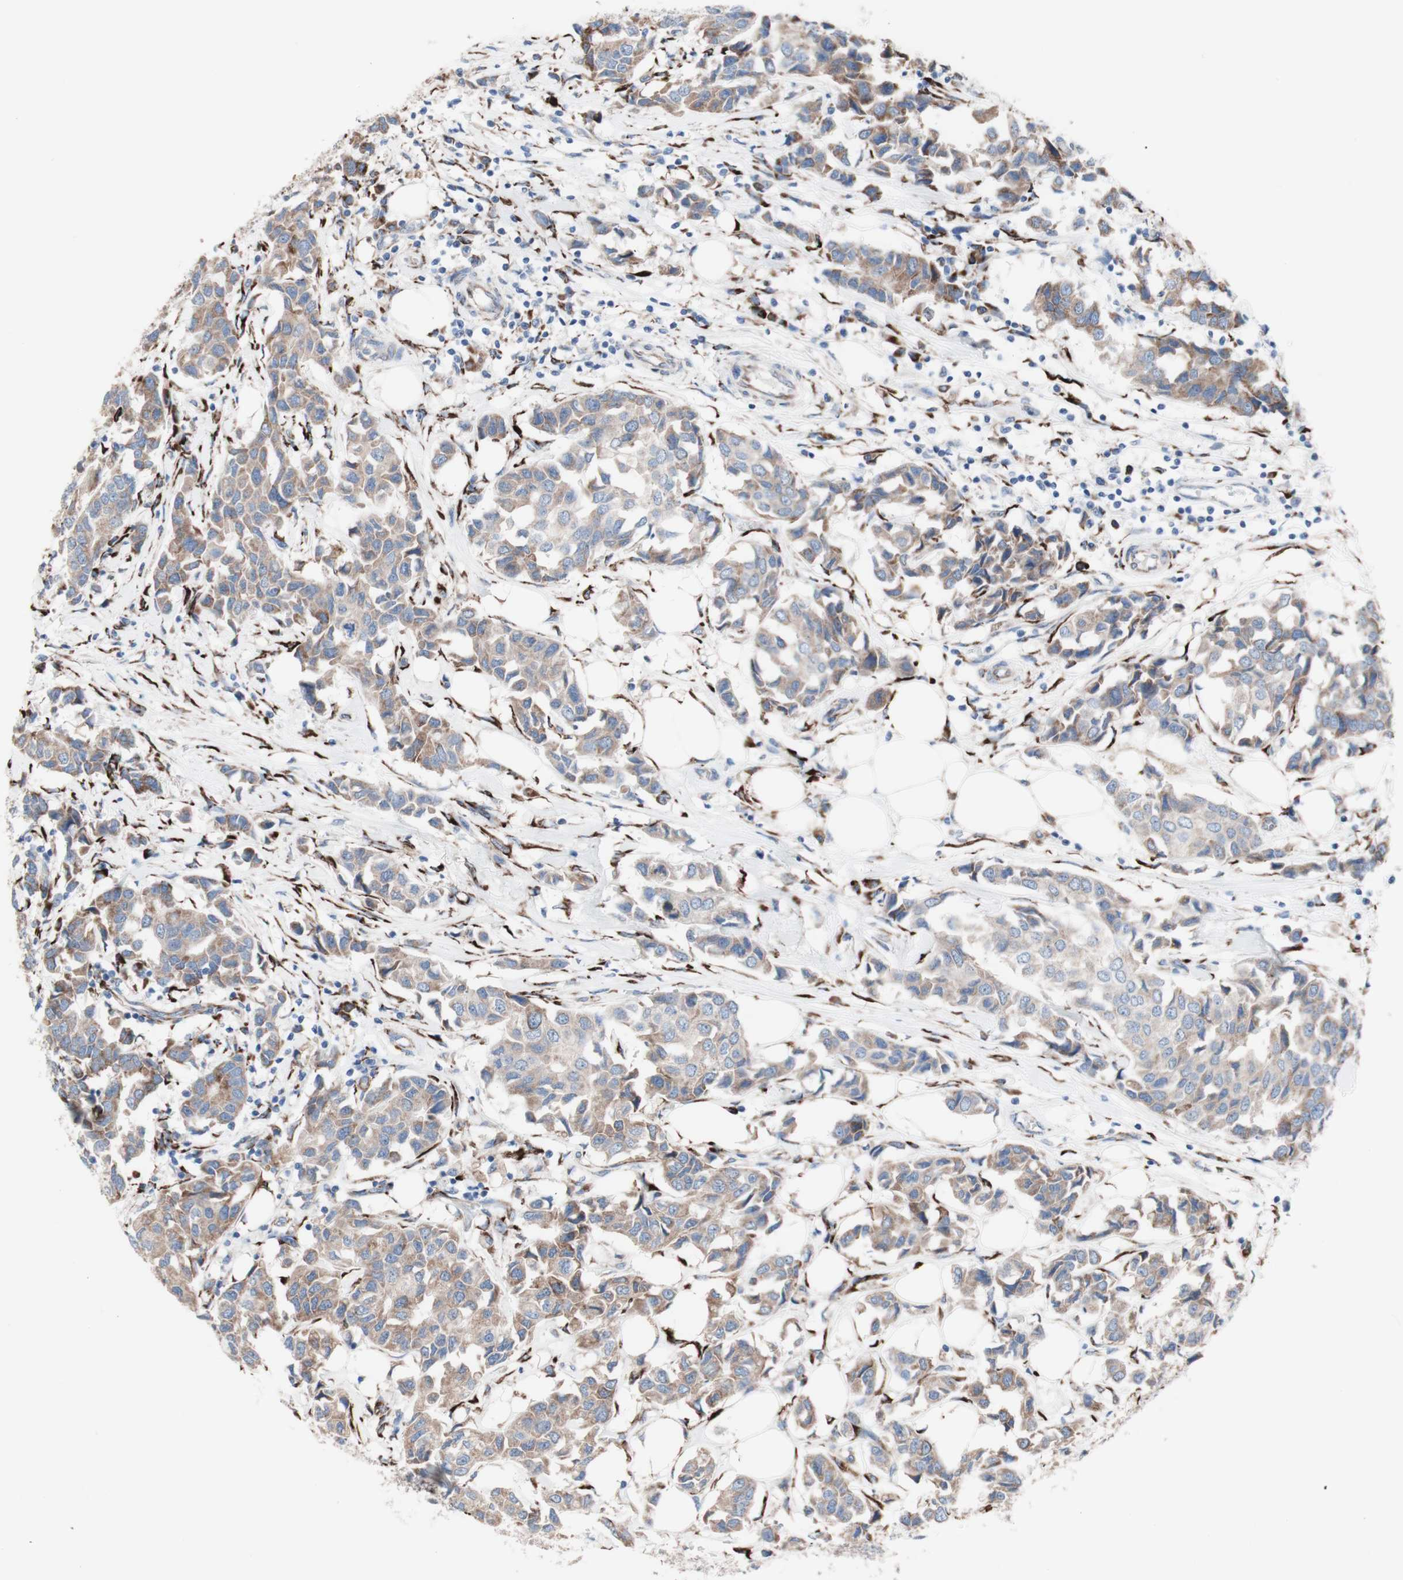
{"staining": {"intensity": "moderate", "quantity": ">75%", "location": "cytoplasmic/membranous"}, "tissue": "breast cancer", "cell_type": "Tumor cells", "image_type": "cancer", "snomed": [{"axis": "morphology", "description": "Duct carcinoma"}, {"axis": "topography", "description": "Breast"}], "caption": "Invasive ductal carcinoma (breast) was stained to show a protein in brown. There is medium levels of moderate cytoplasmic/membranous staining in about >75% of tumor cells.", "gene": "AGPAT5", "patient": {"sex": "female", "age": 80}}